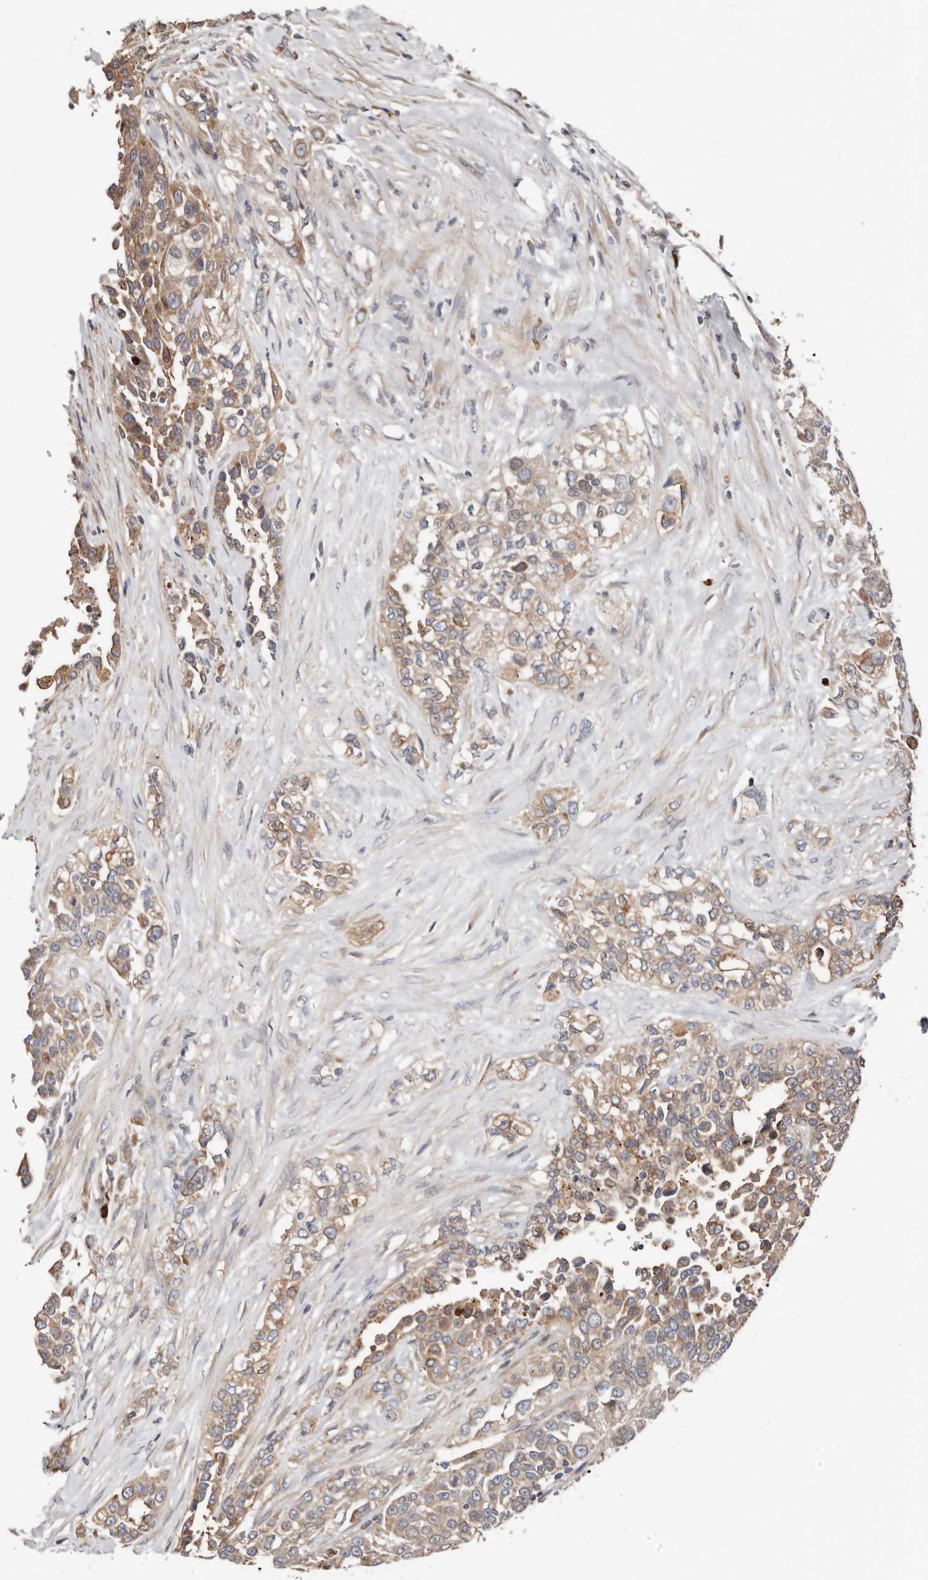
{"staining": {"intensity": "moderate", "quantity": ">75%", "location": "cytoplasmic/membranous"}, "tissue": "urothelial cancer", "cell_type": "Tumor cells", "image_type": "cancer", "snomed": [{"axis": "morphology", "description": "Urothelial carcinoma, High grade"}, {"axis": "topography", "description": "Urinary bladder"}], "caption": "A brown stain labels moderate cytoplasmic/membranous positivity of a protein in urothelial cancer tumor cells. (DAB (3,3'-diaminobenzidine) IHC, brown staining for protein, blue staining for nuclei).", "gene": "SMYD4", "patient": {"sex": "female", "age": 80}}